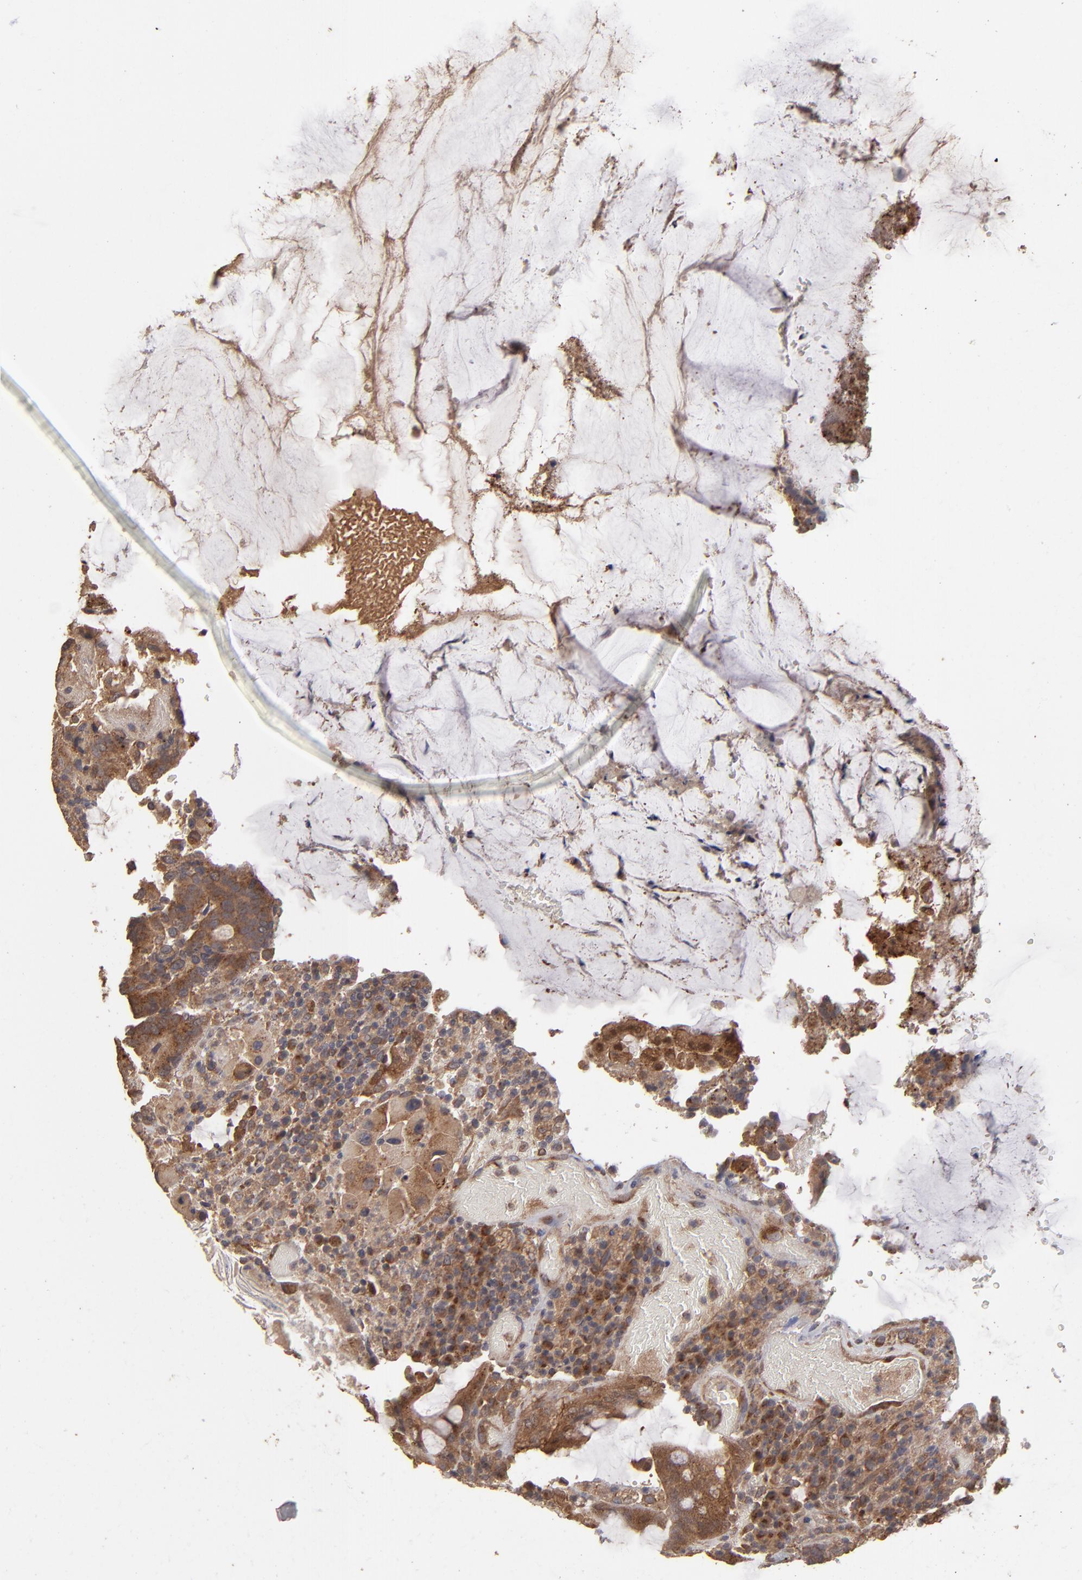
{"staining": {"intensity": "moderate", "quantity": ">75%", "location": "cytoplasmic/membranous"}, "tissue": "colorectal cancer", "cell_type": "Tumor cells", "image_type": "cancer", "snomed": [{"axis": "morphology", "description": "Normal tissue, NOS"}, {"axis": "morphology", "description": "Adenocarcinoma, NOS"}, {"axis": "topography", "description": "Colon"}], "caption": "Human colorectal cancer (adenocarcinoma) stained with a protein marker displays moderate staining in tumor cells.", "gene": "MMP2", "patient": {"sex": "female", "age": 78}}